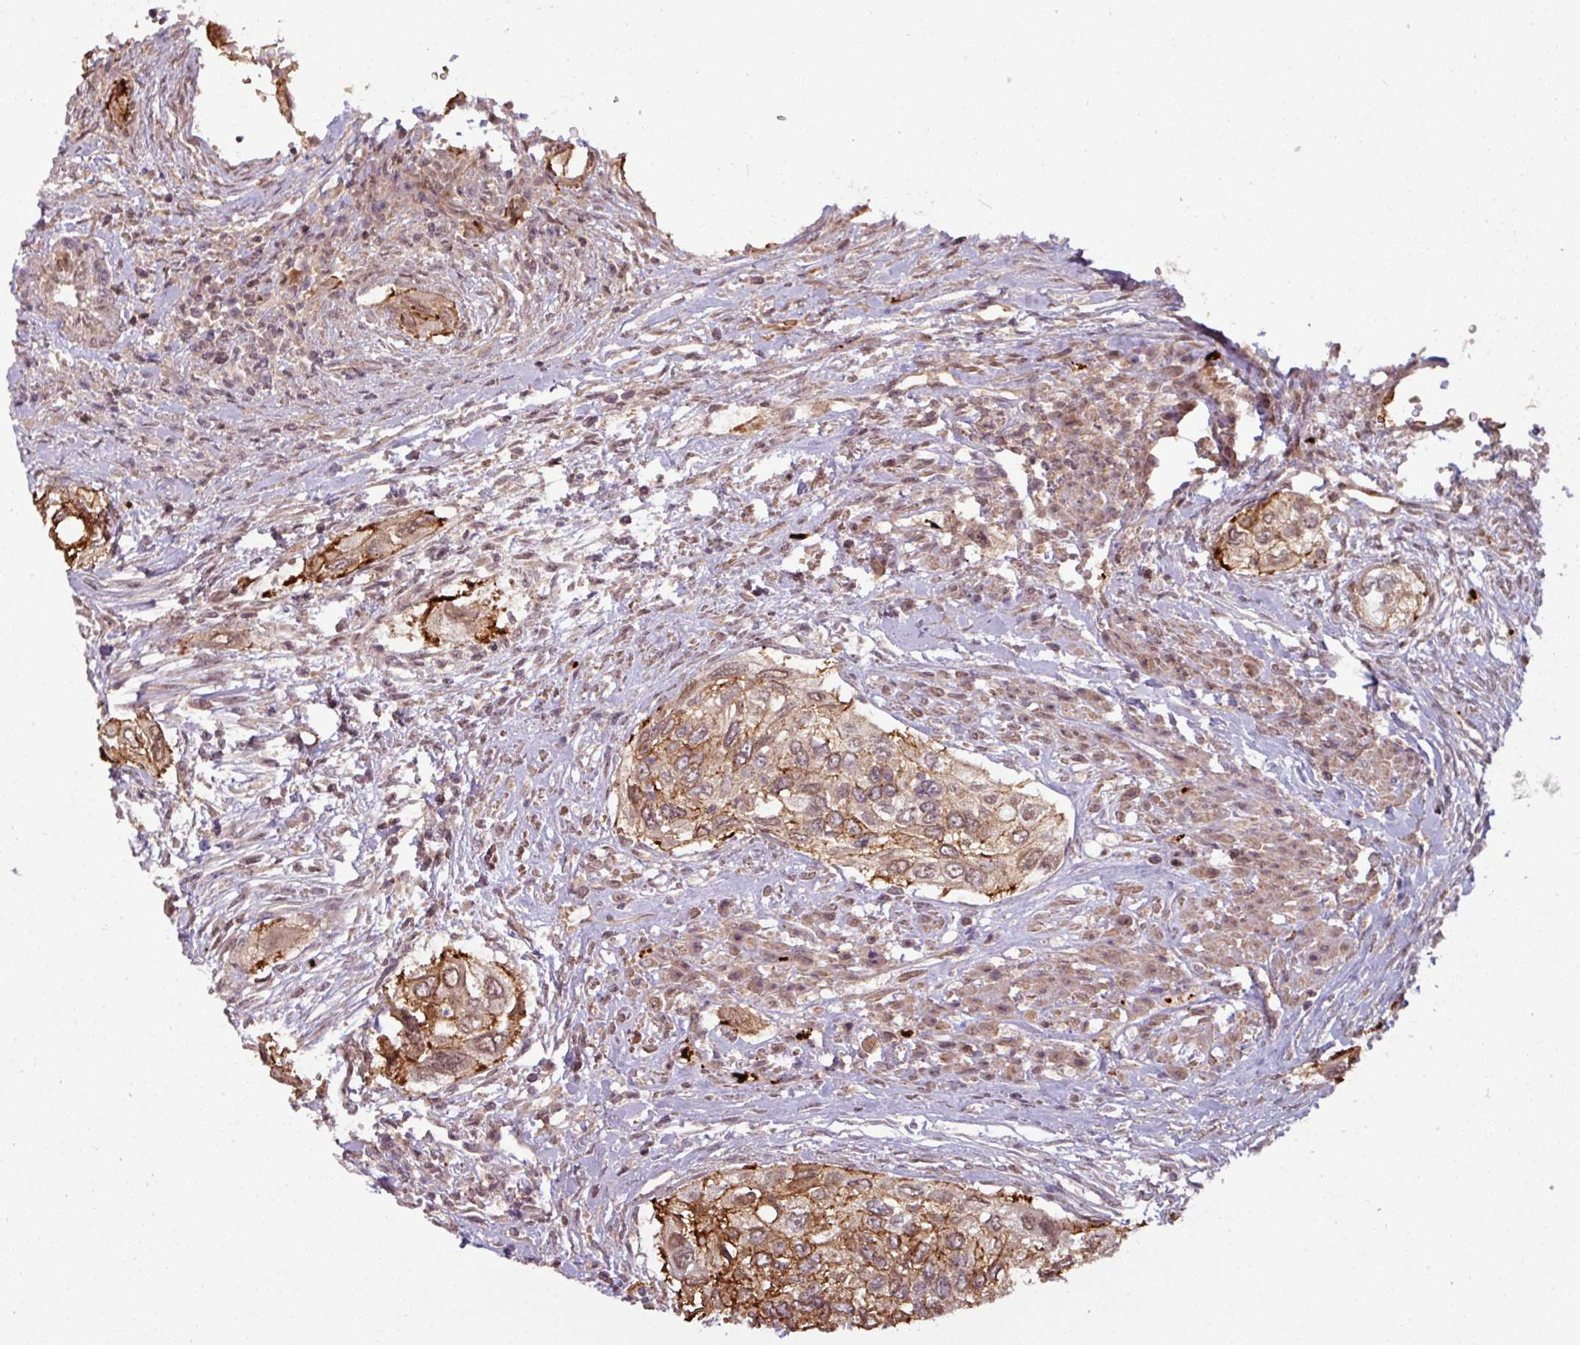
{"staining": {"intensity": "strong", "quantity": ">75%", "location": "cytoplasmic/membranous"}, "tissue": "urothelial cancer", "cell_type": "Tumor cells", "image_type": "cancer", "snomed": [{"axis": "morphology", "description": "Urothelial carcinoma, High grade"}, {"axis": "topography", "description": "Urinary bladder"}], "caption": "A brown stain shows strong cytoplasmic/membranous staining of a protein in urothelial cancer tumor cells. Immunohistochemistry stains the protein in brown and the nuclei are stained blue.", "gene": "TUSC3", "patient": {"sex": "female", "age": 60}}